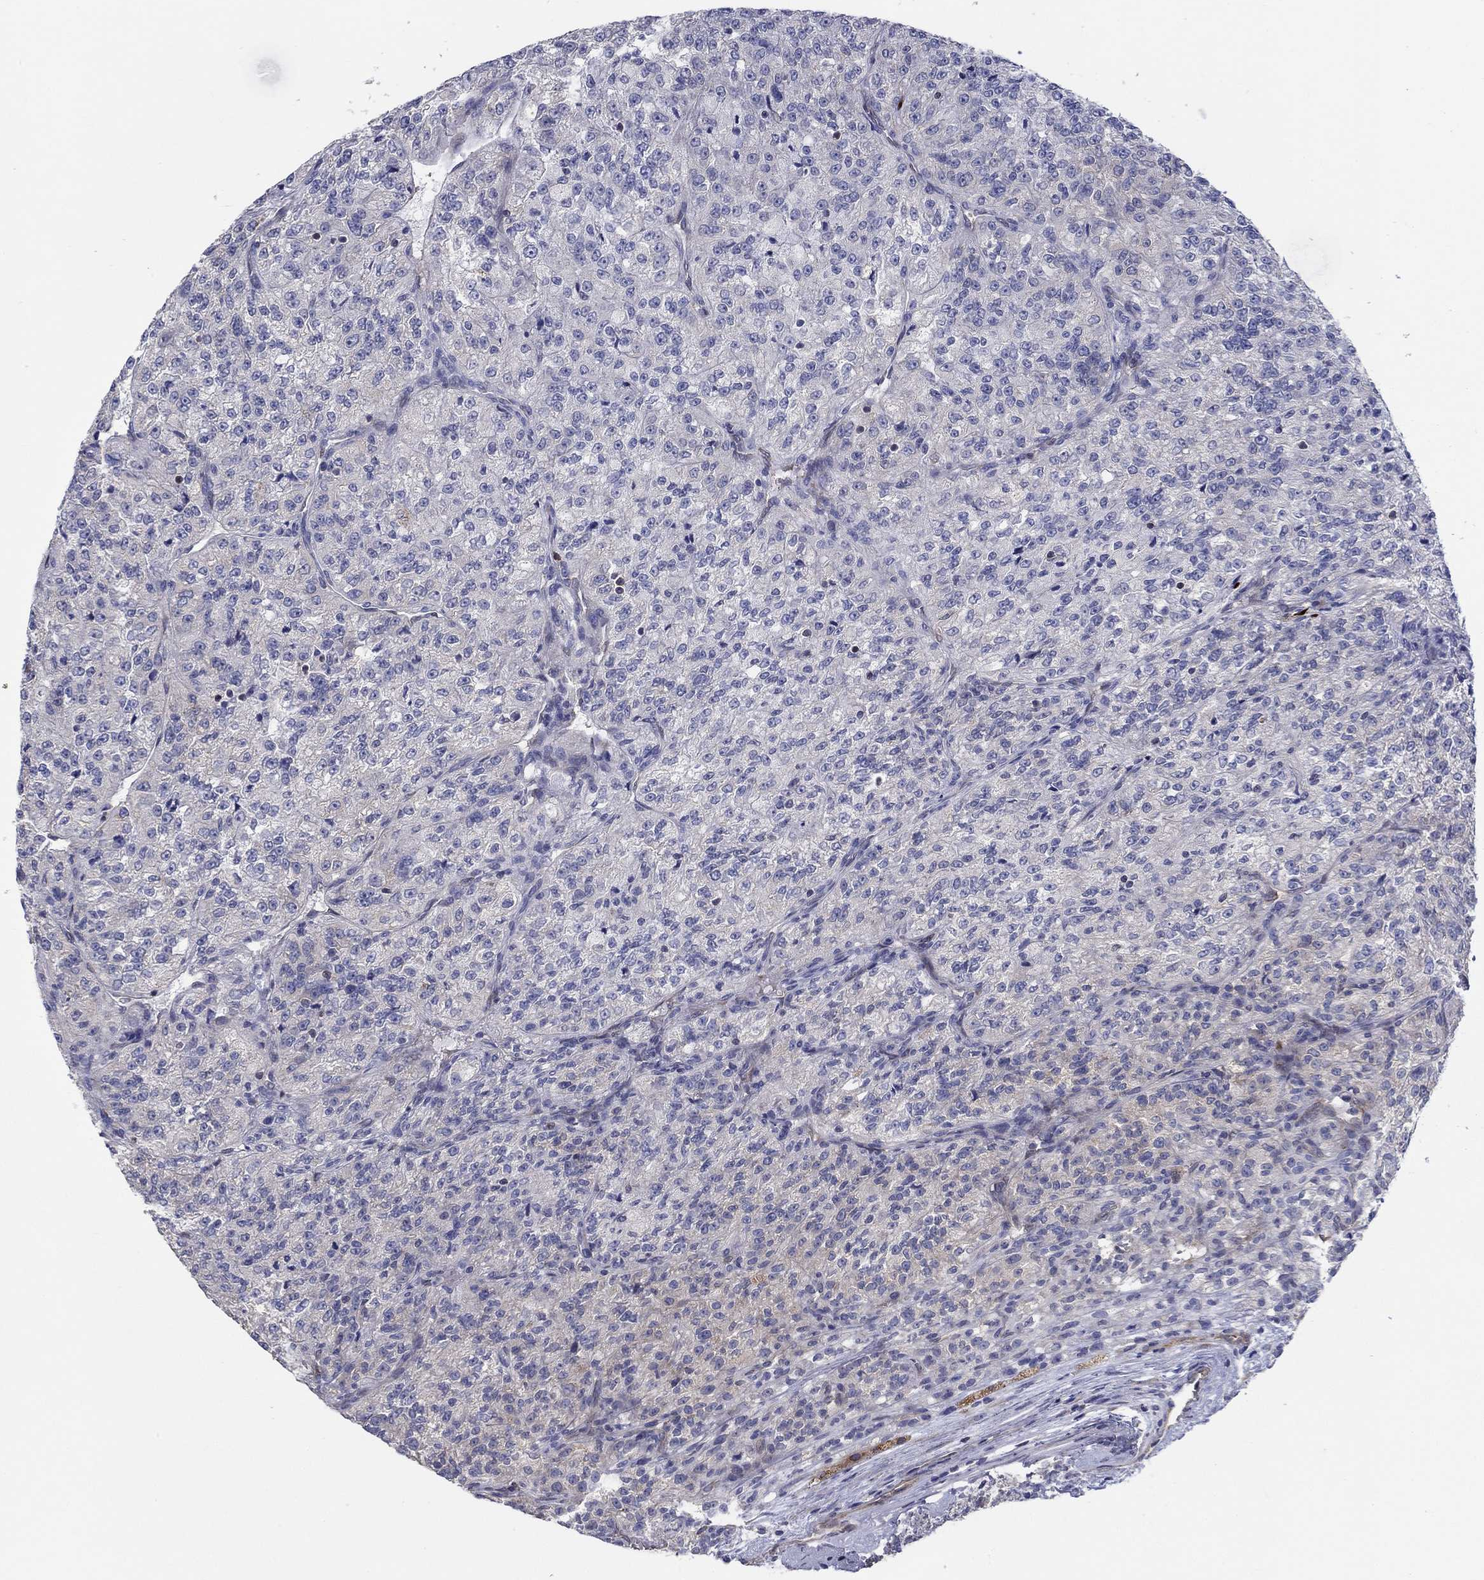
{"staining": {"intensity": "negative", "quantity": "none", "location": "none"}, "tissue": "renal cancer", "cell_type": "Tumor cells", "image_type": "cancer", "snomed": [{"axis": "morphology", "description": "Adenocarcinoma, NOS"}, {"axis": "topography", "description": "Kidney"}], "caption": "Renal cancer stained for a protein using immunohistochemistry demonstrates no expression tumor cells.", "gene": "ERMP1", "patient": {"sex": "female", "age": 63}}